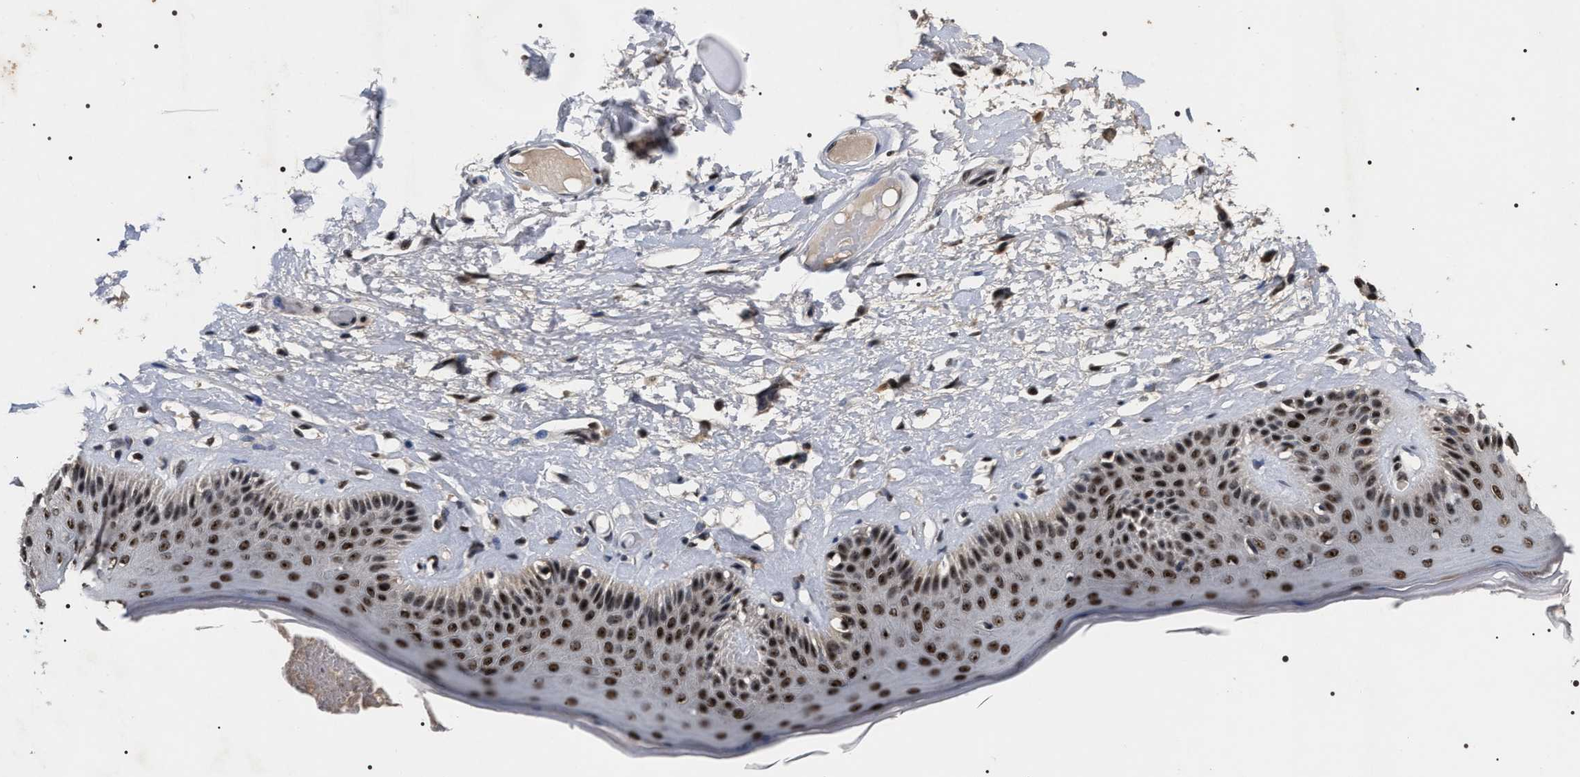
{"staining": {"intensity": "strong", "quantity": ">75%", "location": "nuclear"}, "tissue": "skin", "cell_type": "Epidermal cells", "image_type": "normal", "snomed": [{"axis": "morphology", "description": "Normal tissue, NOS"}, {"axis": "topography", "description": "Vulva"}], "caption": "Protein staining demonstrates strong nuclear staining in about >75% of epidermal cells in unremarkable skin. Nuclei are stained in blue.", "gene": "RRP1B", "patient": {"sex": "female", "age": 73}}